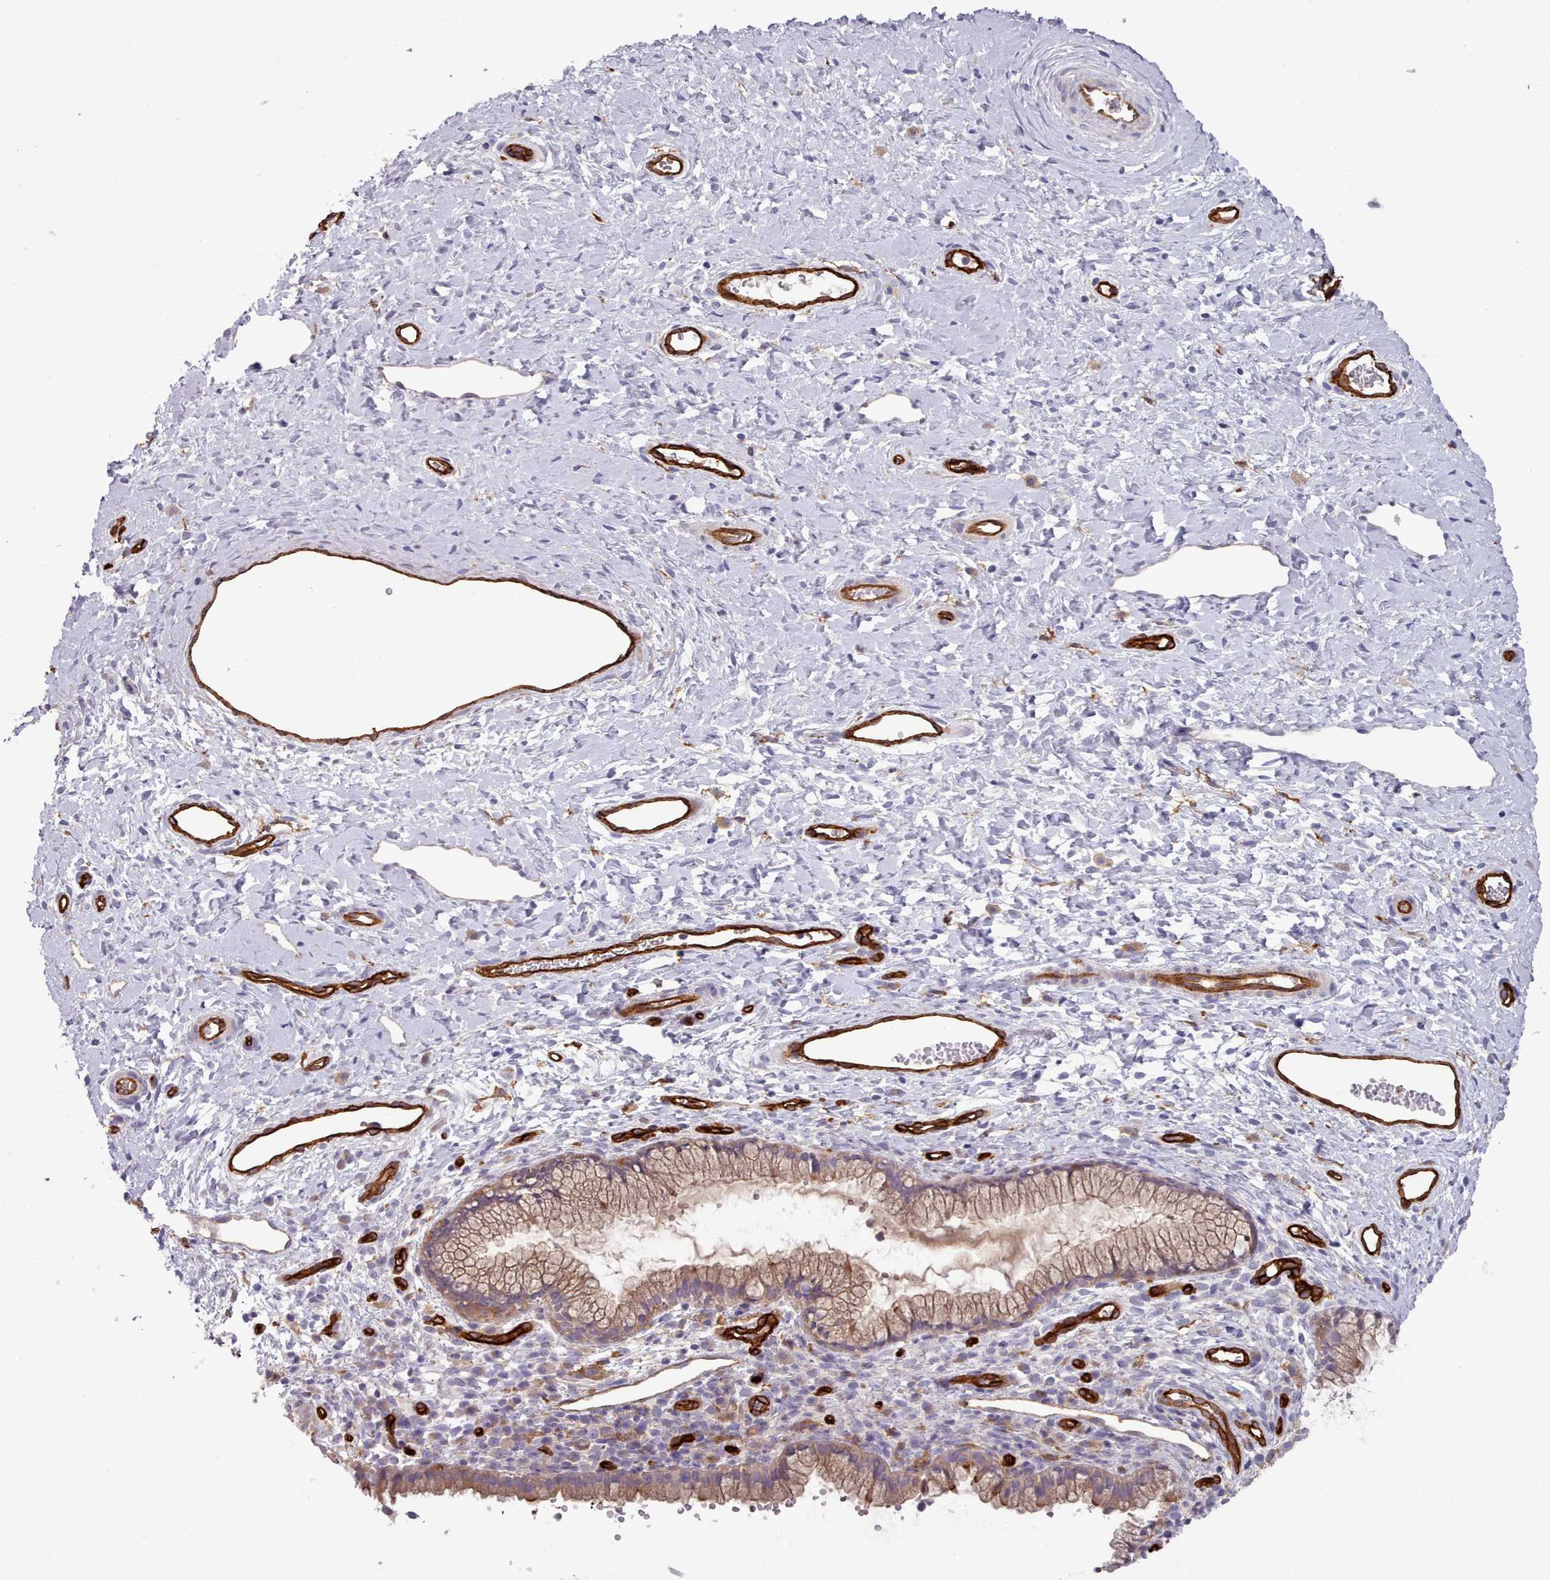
{"staining": {"intensity": "moderate", "quantity": ">75%", "location": "cytoplasmic/membranous"}, "tissue": "cervix", "cell_type": "Glandular cells", "image_type": "normal", "snomed": [{"axis": "morphology", "description": "Normal tissue, NOS"}, {"axis": "topography", "description": "Cervix"}], "caption": "IHC micrograph of benign cervix stained for a protein (brown), which displays medium levels of moderate cytoplasmic/membranous positivity in about >75% of glandular cells.", "gene": "CD300LF", "patient": {"sex": "female", "age": 36}}